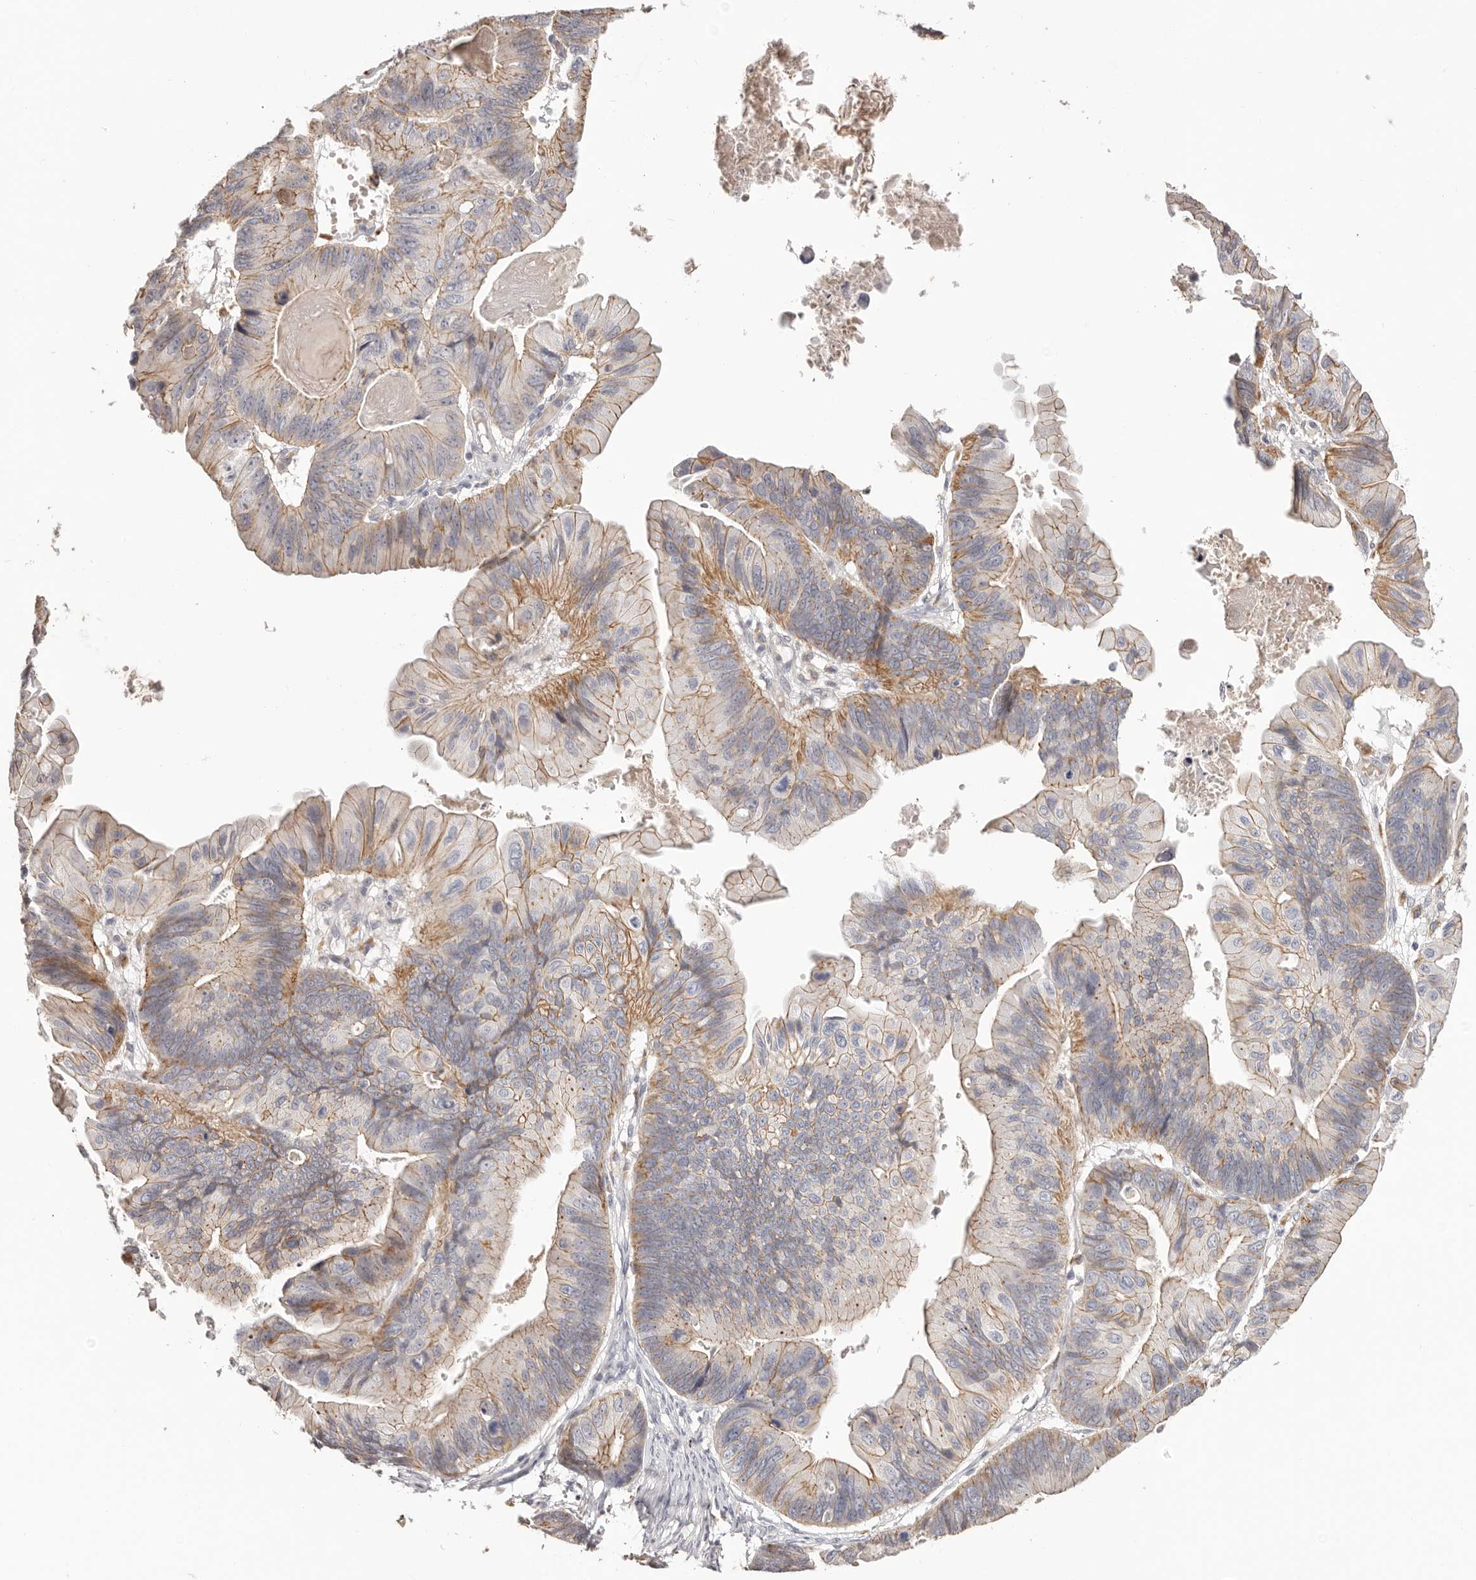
{"staining": {"intensity": "moderate", "quantity": ">75%", "location": "cytoplasmic/membranous"}, "tissue": "ovarian cancer", "cell_type": "Tumor cells", "image_type": "cancer", "snomed": [{"axis": "morphology", "description": "Cystadenocarcinoma, mucinous, NOS"}, {"axis": "topography", "description": "Ovary"}], "caption": "Brown immunohistochemical staining in mucinous cystadenocarcinoma (ovarian) shows moderate cytoplasmic/membranous positivity in about >75% of tumor cells.", "gene": "PCDHB6", "patient": {"sex": "female", "age": 61}}